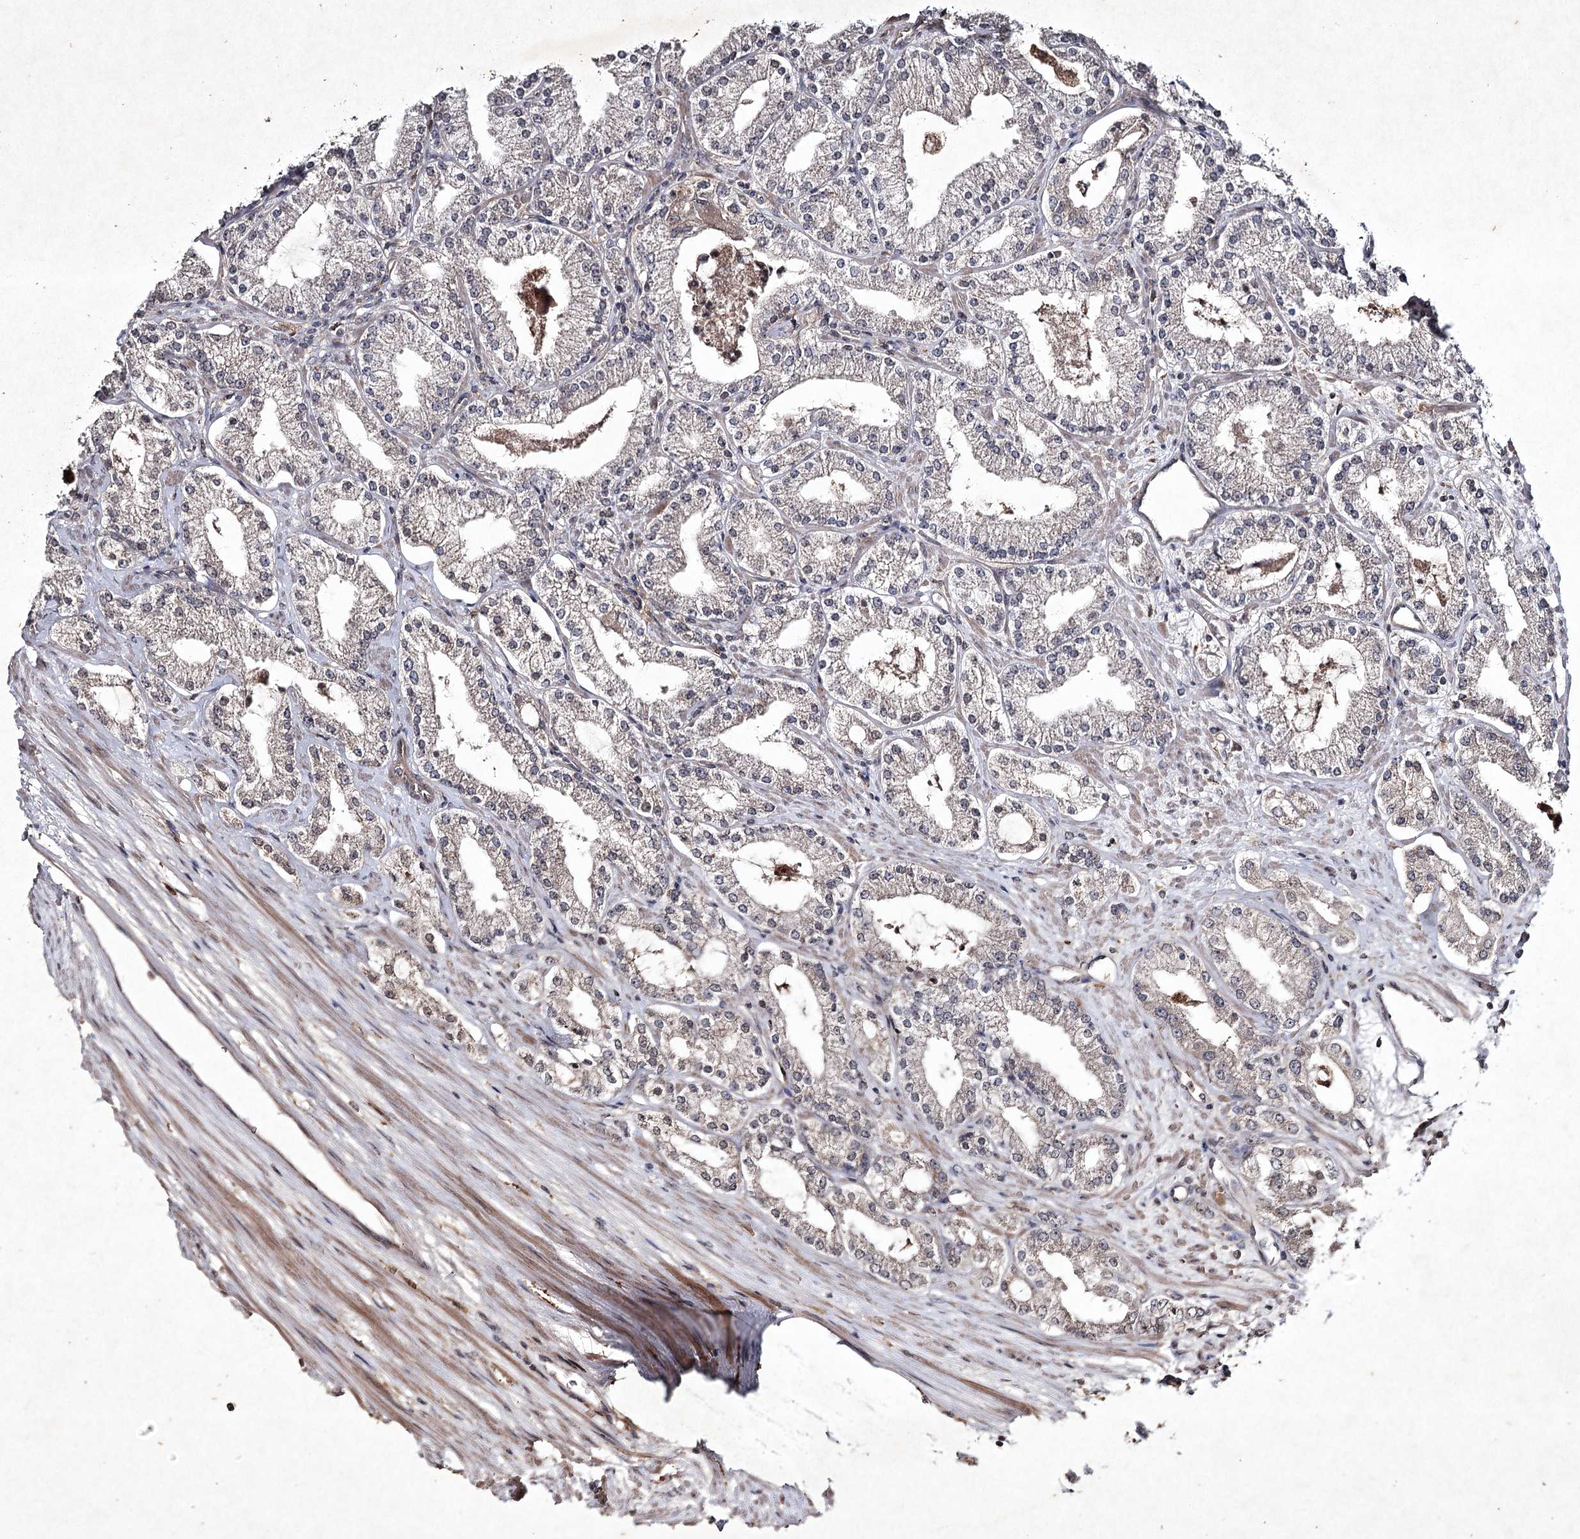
{"staining": {"intensity": "negative", "quantity": "none", "location": "none"}, "tissue": "prostate cancer", "cell_type": "Tumor cells", "image_type": "cancer", "snomed": [{"axis": "morphology", "description": "Adenocarcinoma, Low grade"}, {"axis": "topography", "description": "Prostate"}], "caption": "Micrograph shows no significant protein expression in tumor cells of prostate low-grade adenocarcinoma. (Brightfield microscopy of DAB (3,3'-diaminobenzidine) immunohistochemistry (IHC) at high magnification).", "gene": "CYP2B6", "patient": {"sex": "male", "age": 69}}